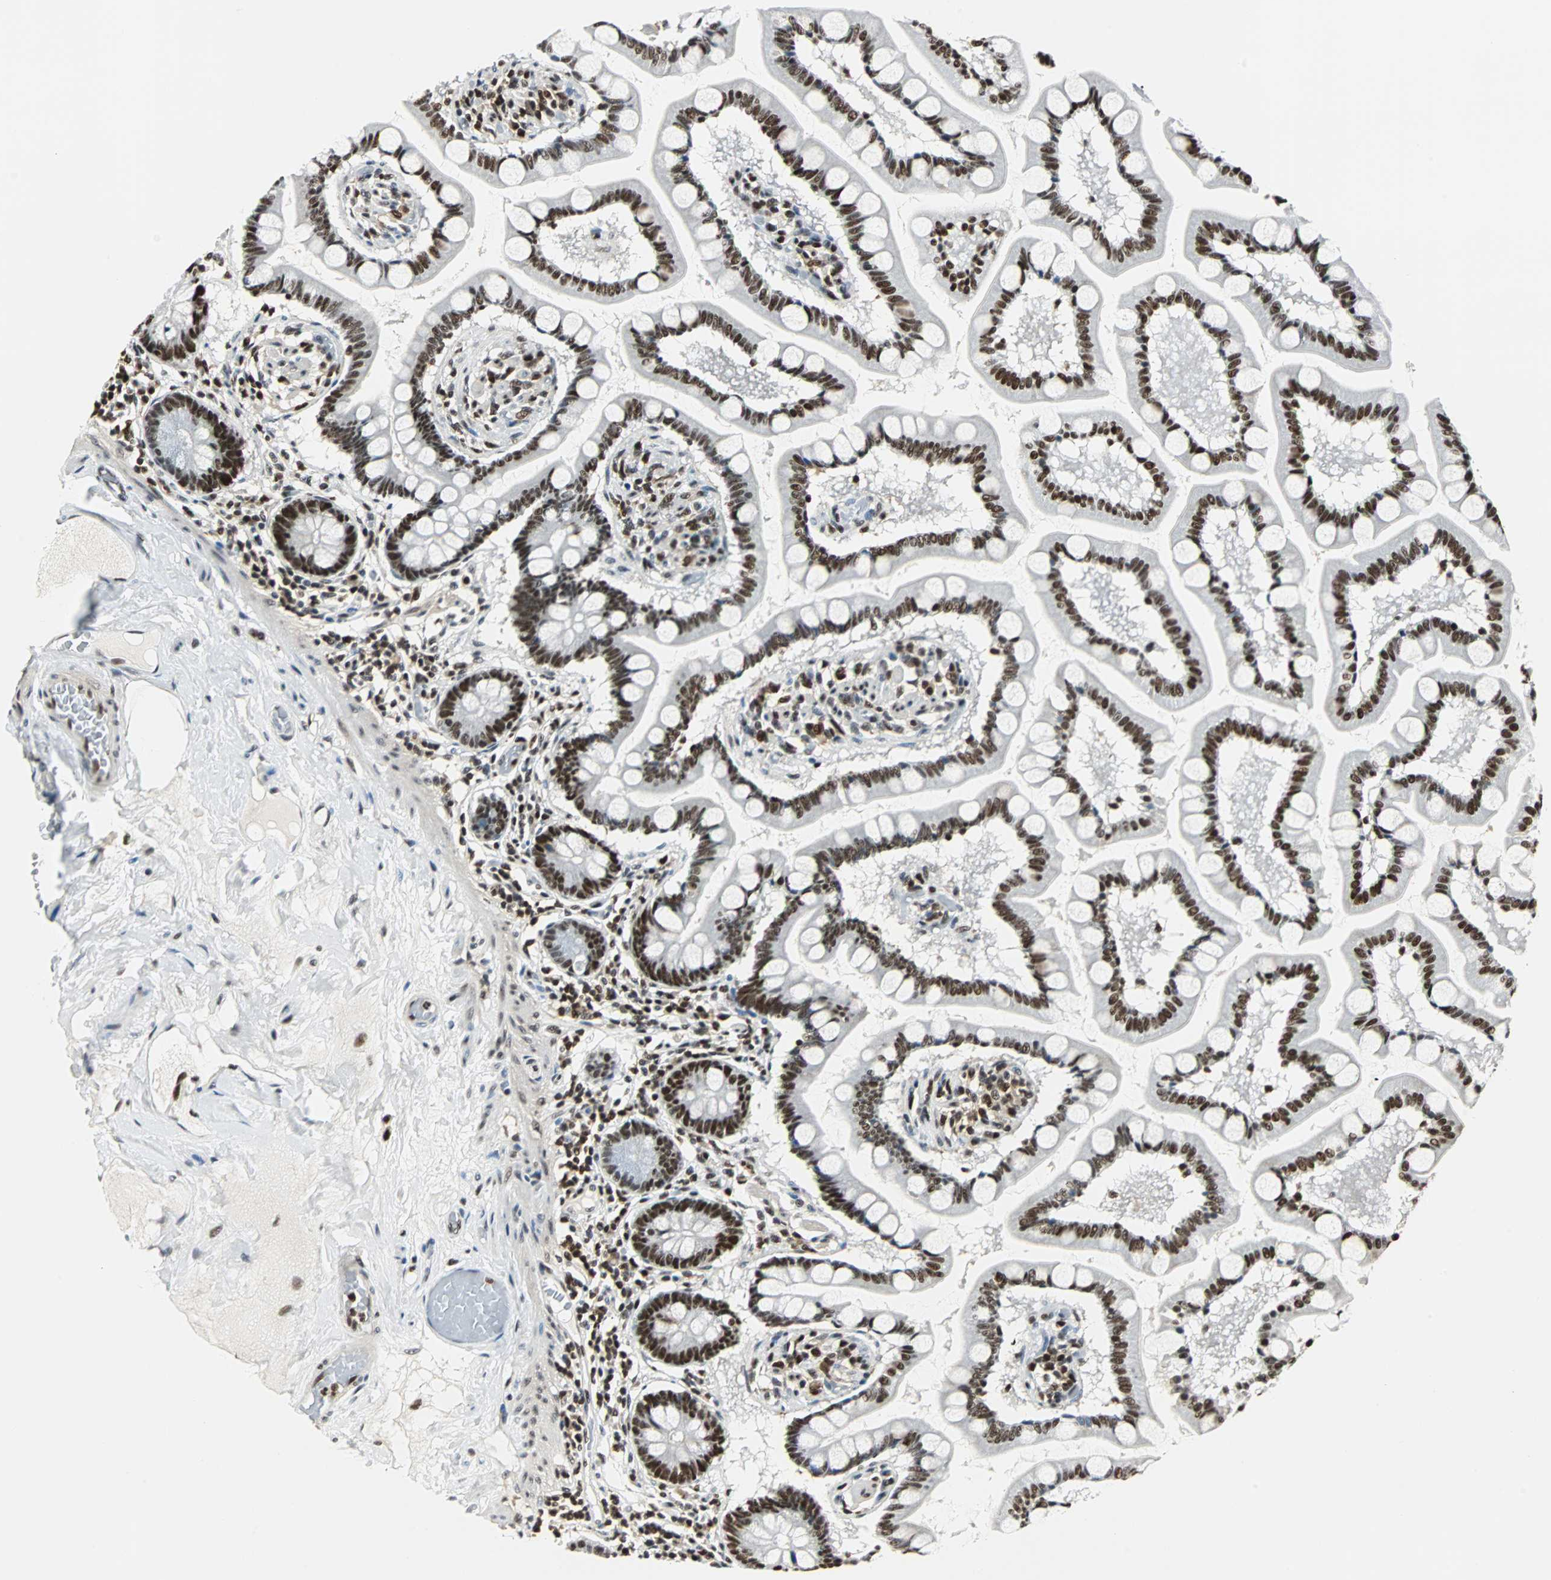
{"staining": {"intensity": "strong", "quantity": ">75%", "location": "nuclear"}, "tissue": "small intestine", "cell_type": "Glandular cells", "image_type": "normal", "snomed": [{"axis": "morphology", "description": "Normal tissue, NOS"}, {"axis": "topography", "description": "Small intestine"}], "caption": "The photomicrograph exhibits immunohistochemical staining of normal small intestine. There is strong nuclear expression is appreciated in approximately >75% of glandular cells.", "gene": "XRCC4", "patient": {"sex": "male", "age": 41}}